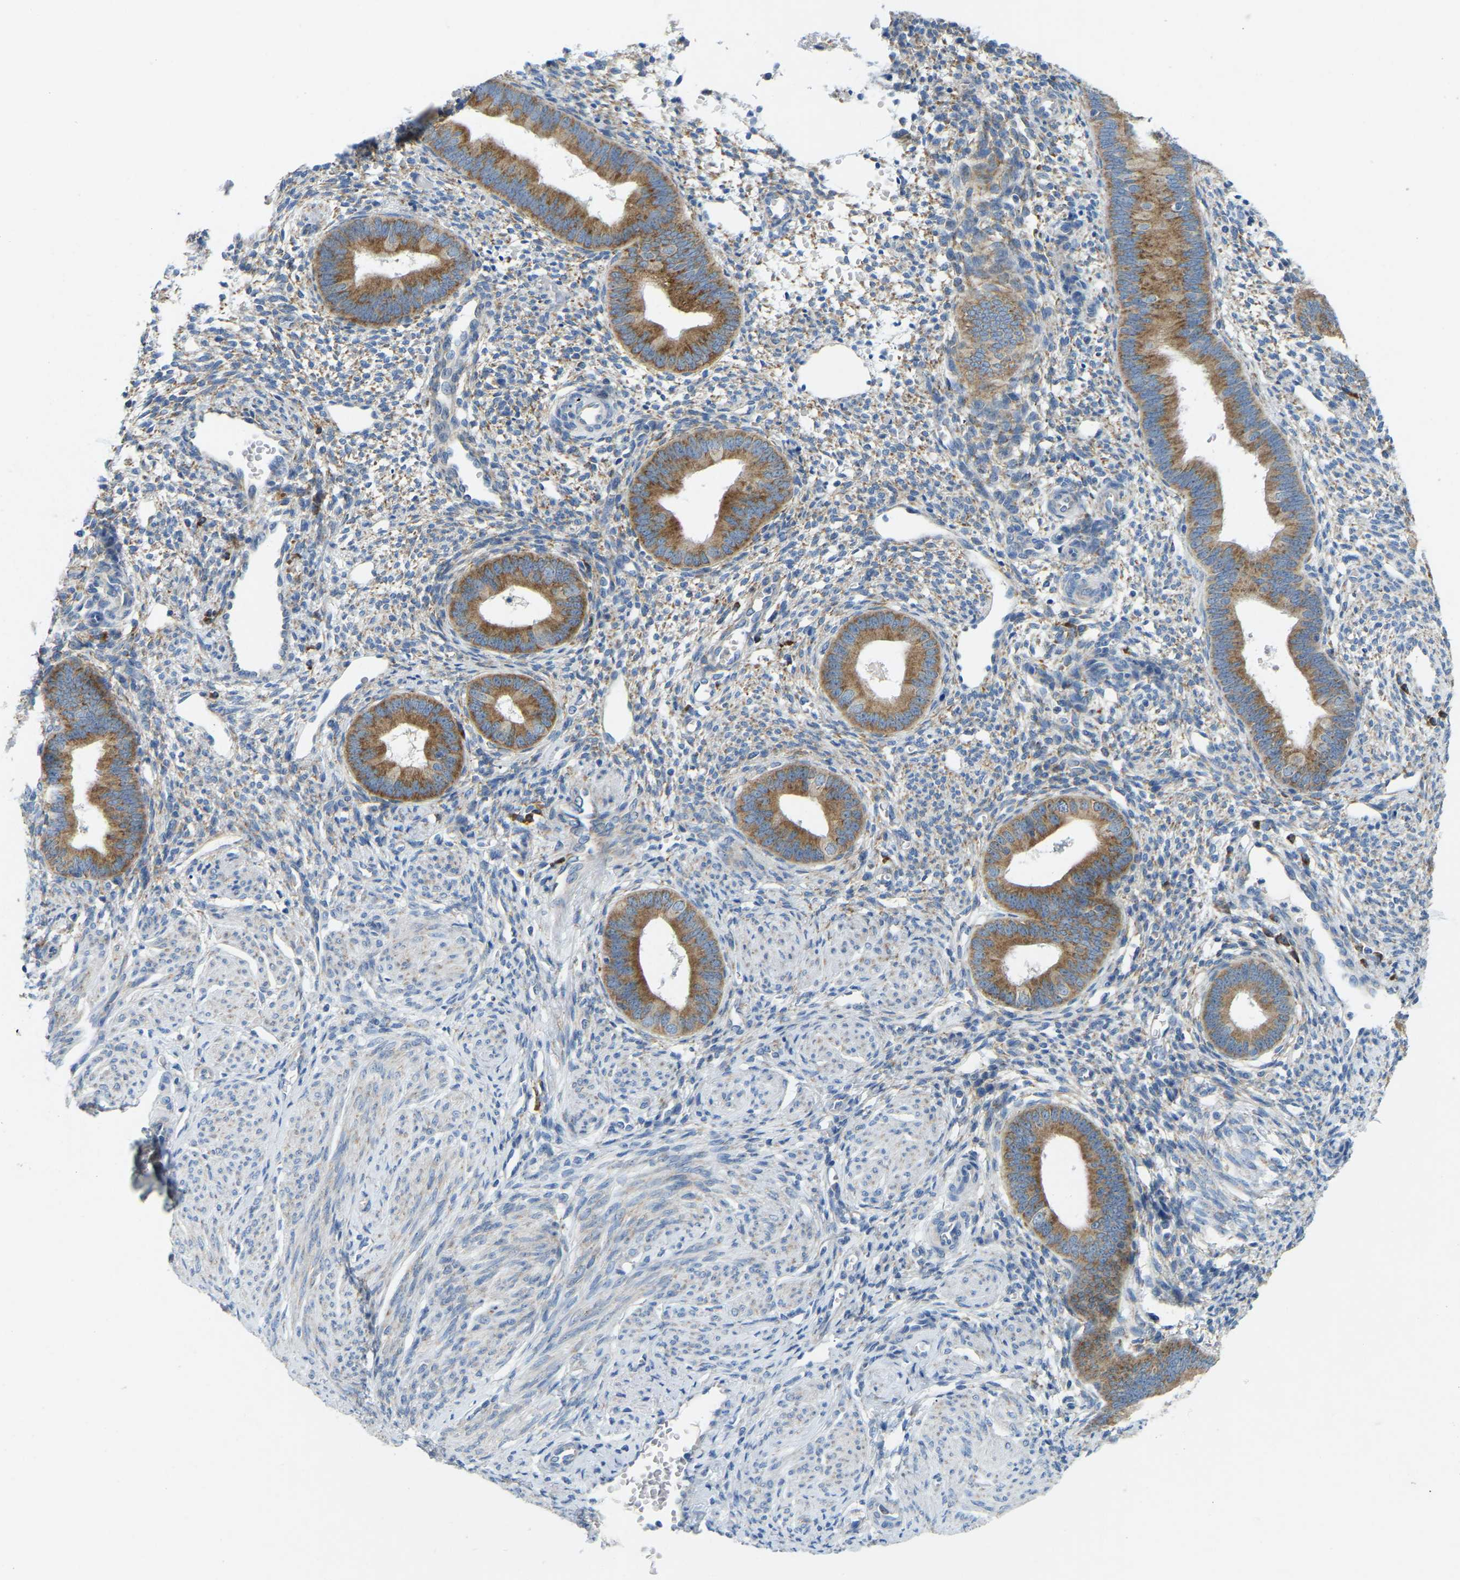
{"staining": {"intensity": "moderate", "quantity": "25%-75%", "location": "cytoplasmic/membranous"}, "tissue": "endometrium", "cell_type": "Cells in endometrial stroma", "image_type": "normal", "snomed": [{"axis": "morphology", "description": "Normal tissue, NOS"}, {"axis": "topography", "description": "Endometrium"}], "caption": "IHC histopathology image of benign endometrium stained for a protein (brown), which displays medium levels of moderate cytoplasmic/membranous expression in about 25%-75% of cells in endometrial stroma.", "gene": "SND1", "patient": {"sex": "female", "age": 46}}